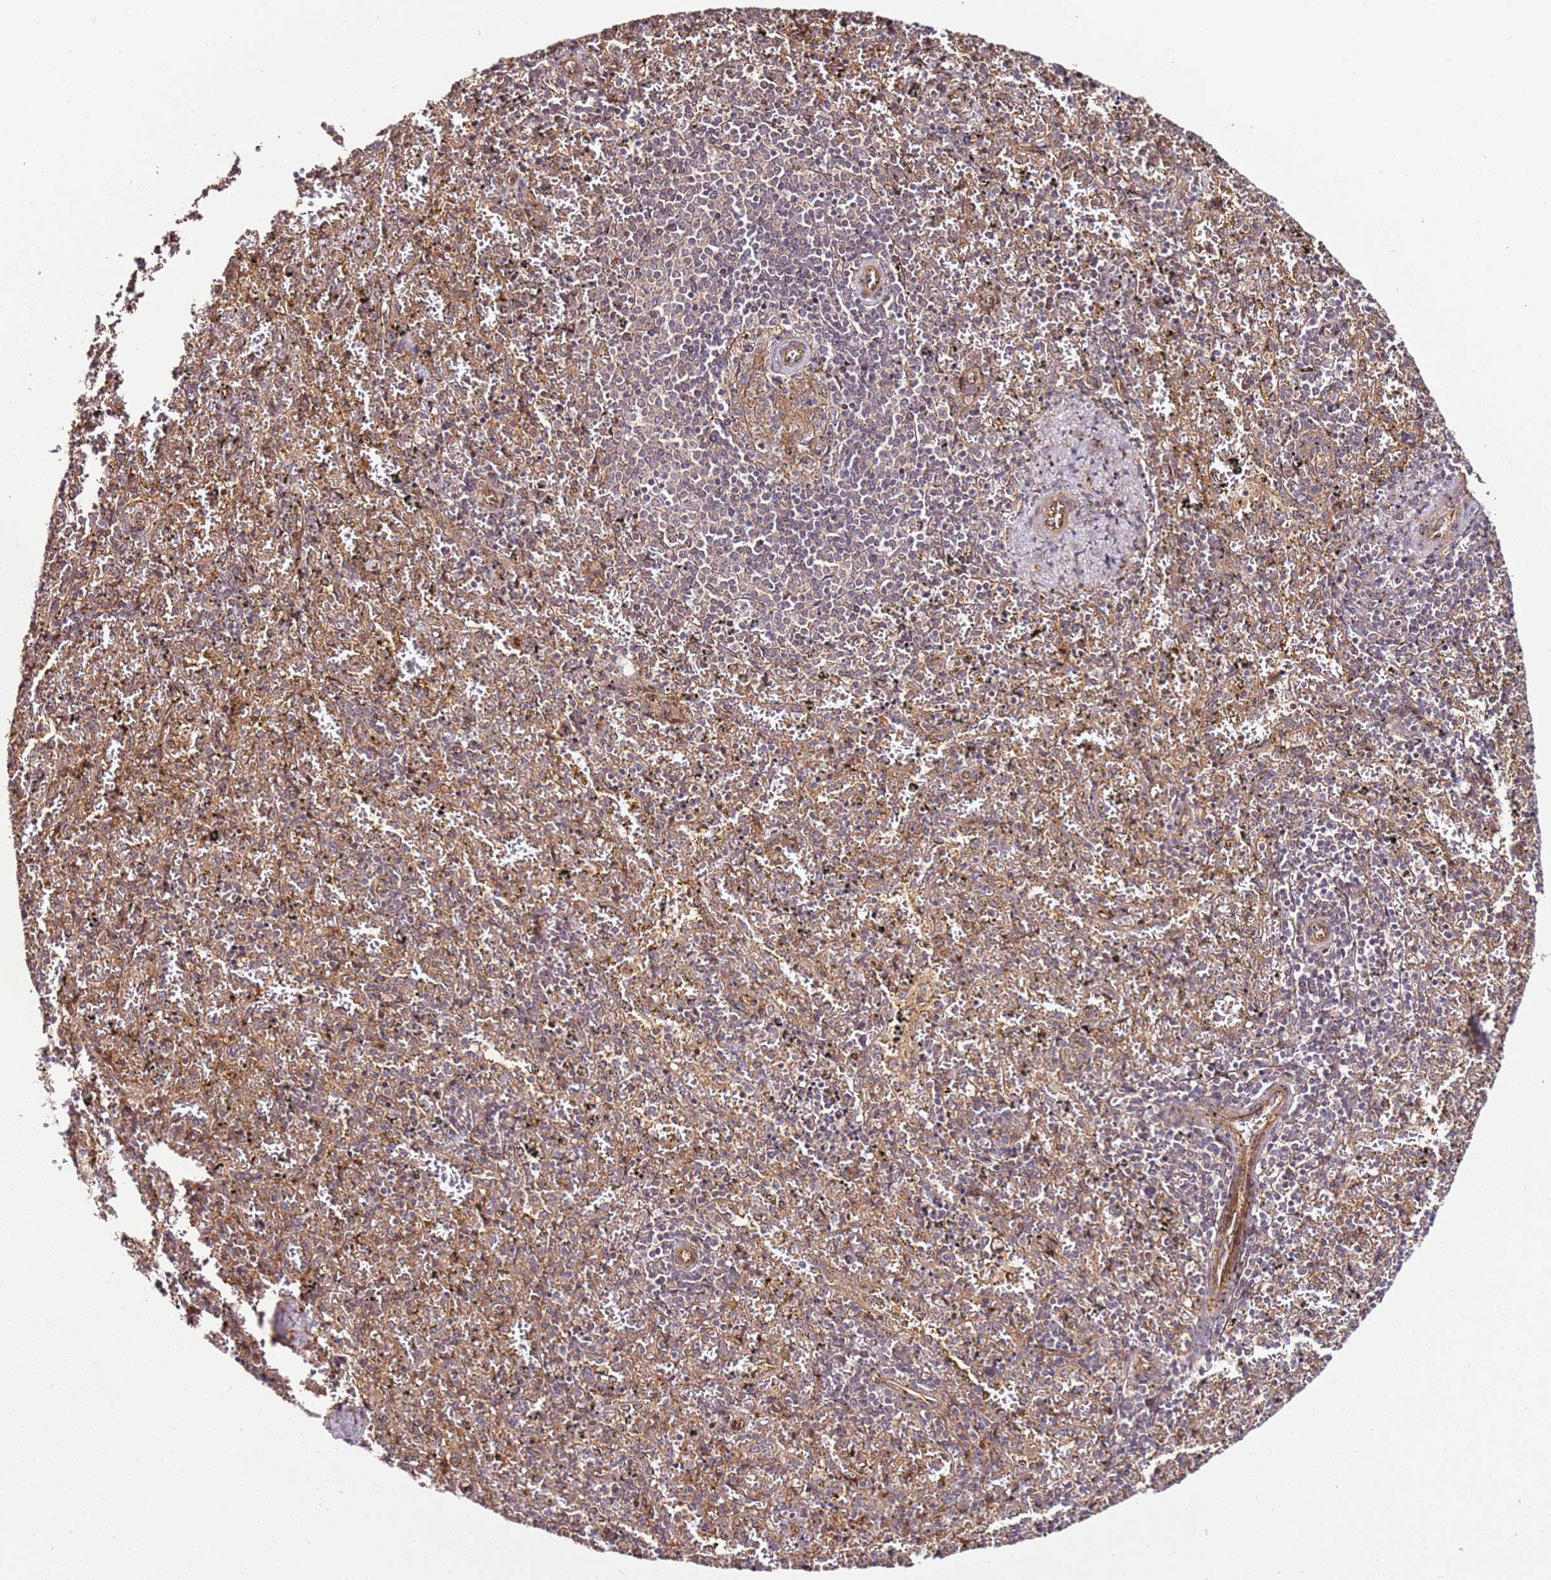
{"staining": {"intensity": "weak", "quantity": "<25%", "location": "cytoplasmic/membranous"}, "tissue": "spleen", "cell_type": "Cells in red pulp", "image_type": "normal", "snomed": [{"axis": "morphology", "description": "Normal tissue, NOS"}, {"axis": "topography", "description": "Spleen"}], "caption": "Photomicrograph shows no protein expression in cells in red pulp of normal spleen.", "gene": "CCNYL1", "patient": {"sex": "male", "age": 11}}